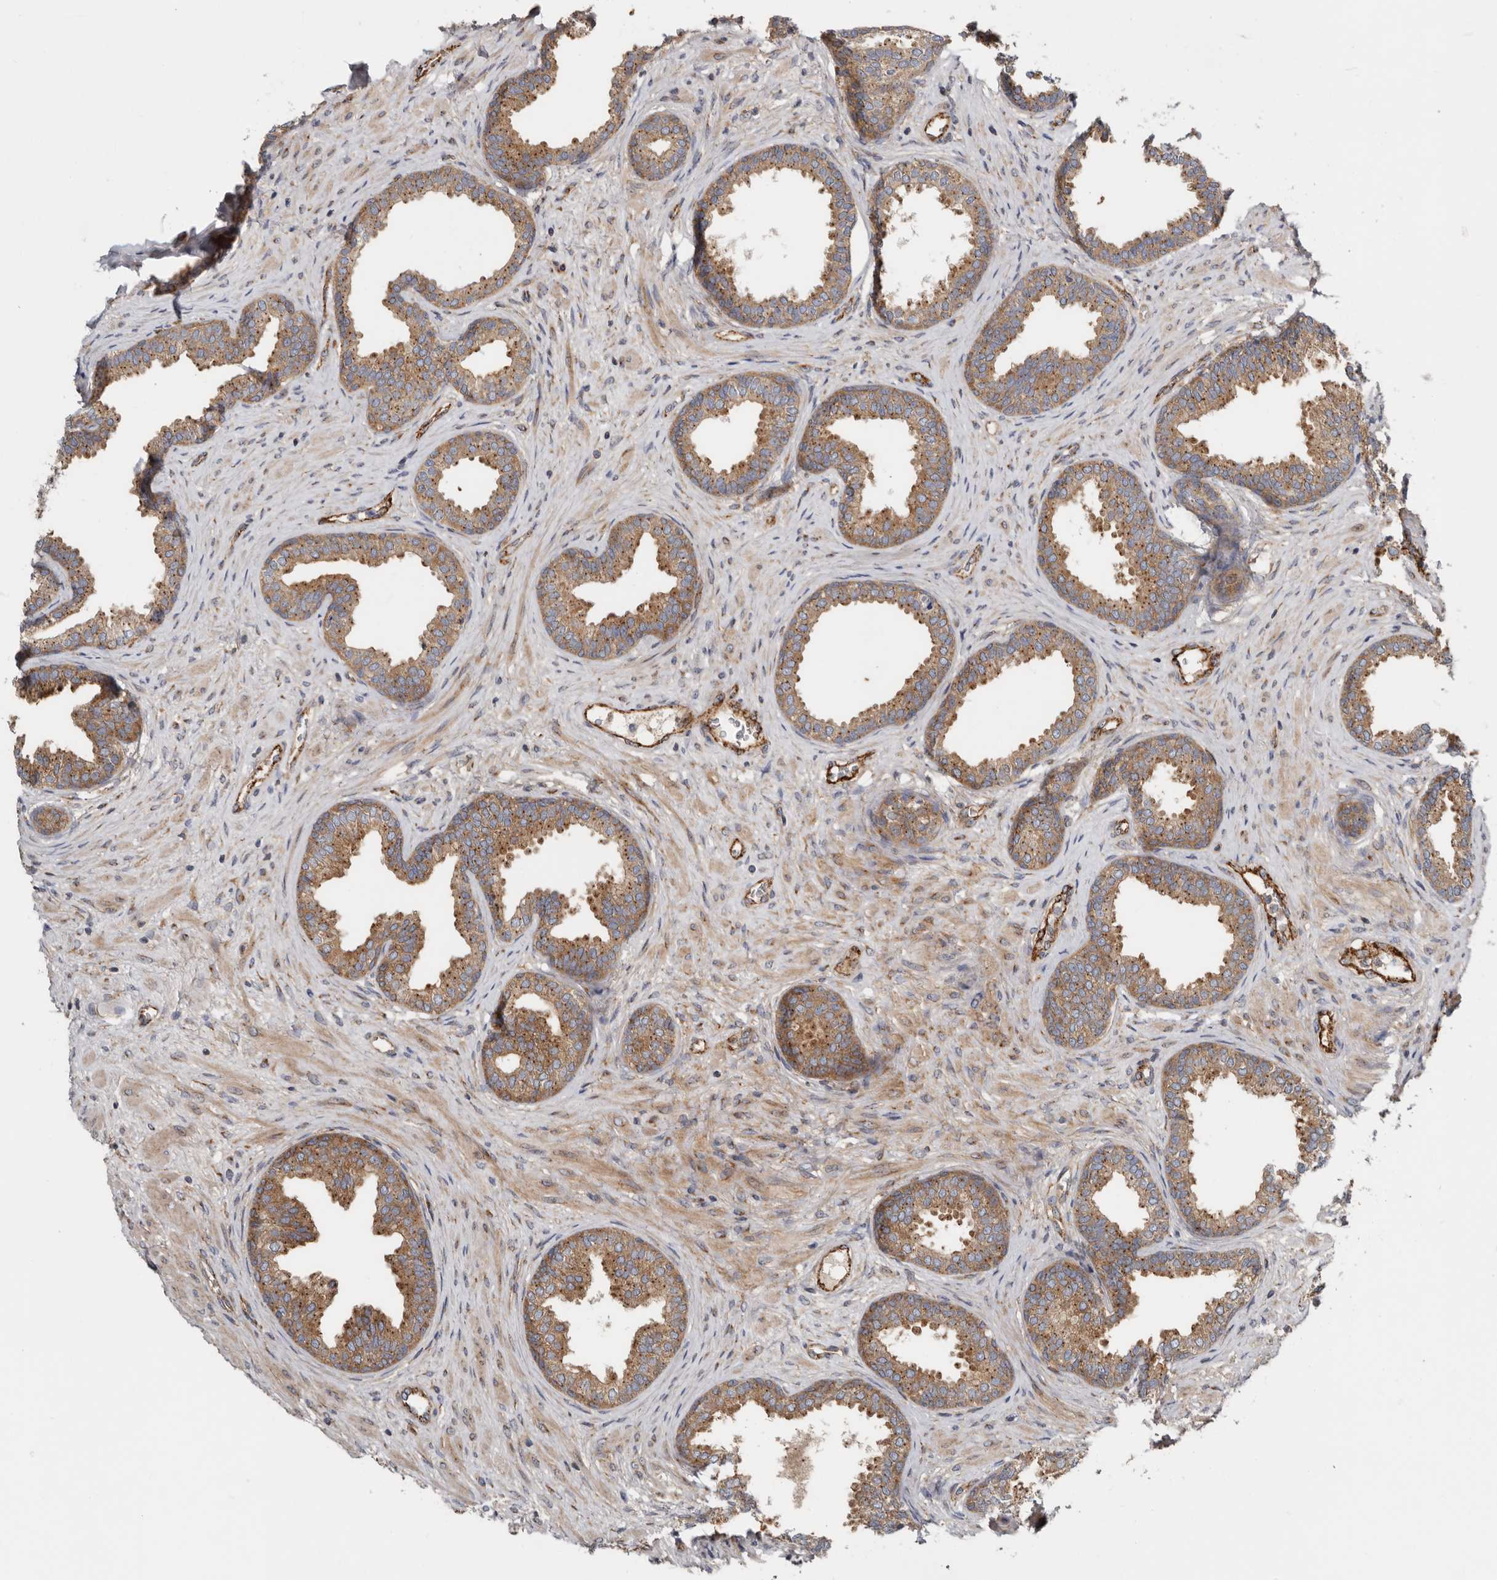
{"staining": {"intensity": "moderate", "quantity": ">75%", "location": "cytoplasmic/membranous"}, "tissue": "prostate", "cell_type": "Glandular cells", "image_type": "normal", "snomed": [{"axis": "morphology", "description": "Normal tissue, NOS"}, {"axis": "topography", "description": "Prostate"}], "caption": "Normal prostate demonstrates moderate cytoplasmic/membranous positivity in about >75% of glandular cells, visualized by immunohistochemistry. (Stains: DAB (3,3'-diaminobenzidine) in brown, nuclei in blue, Microscopy: brightfield microscopy at high magnification).", "gene": "LUZP1", "patient": {"sex": "male", "age": 76}}